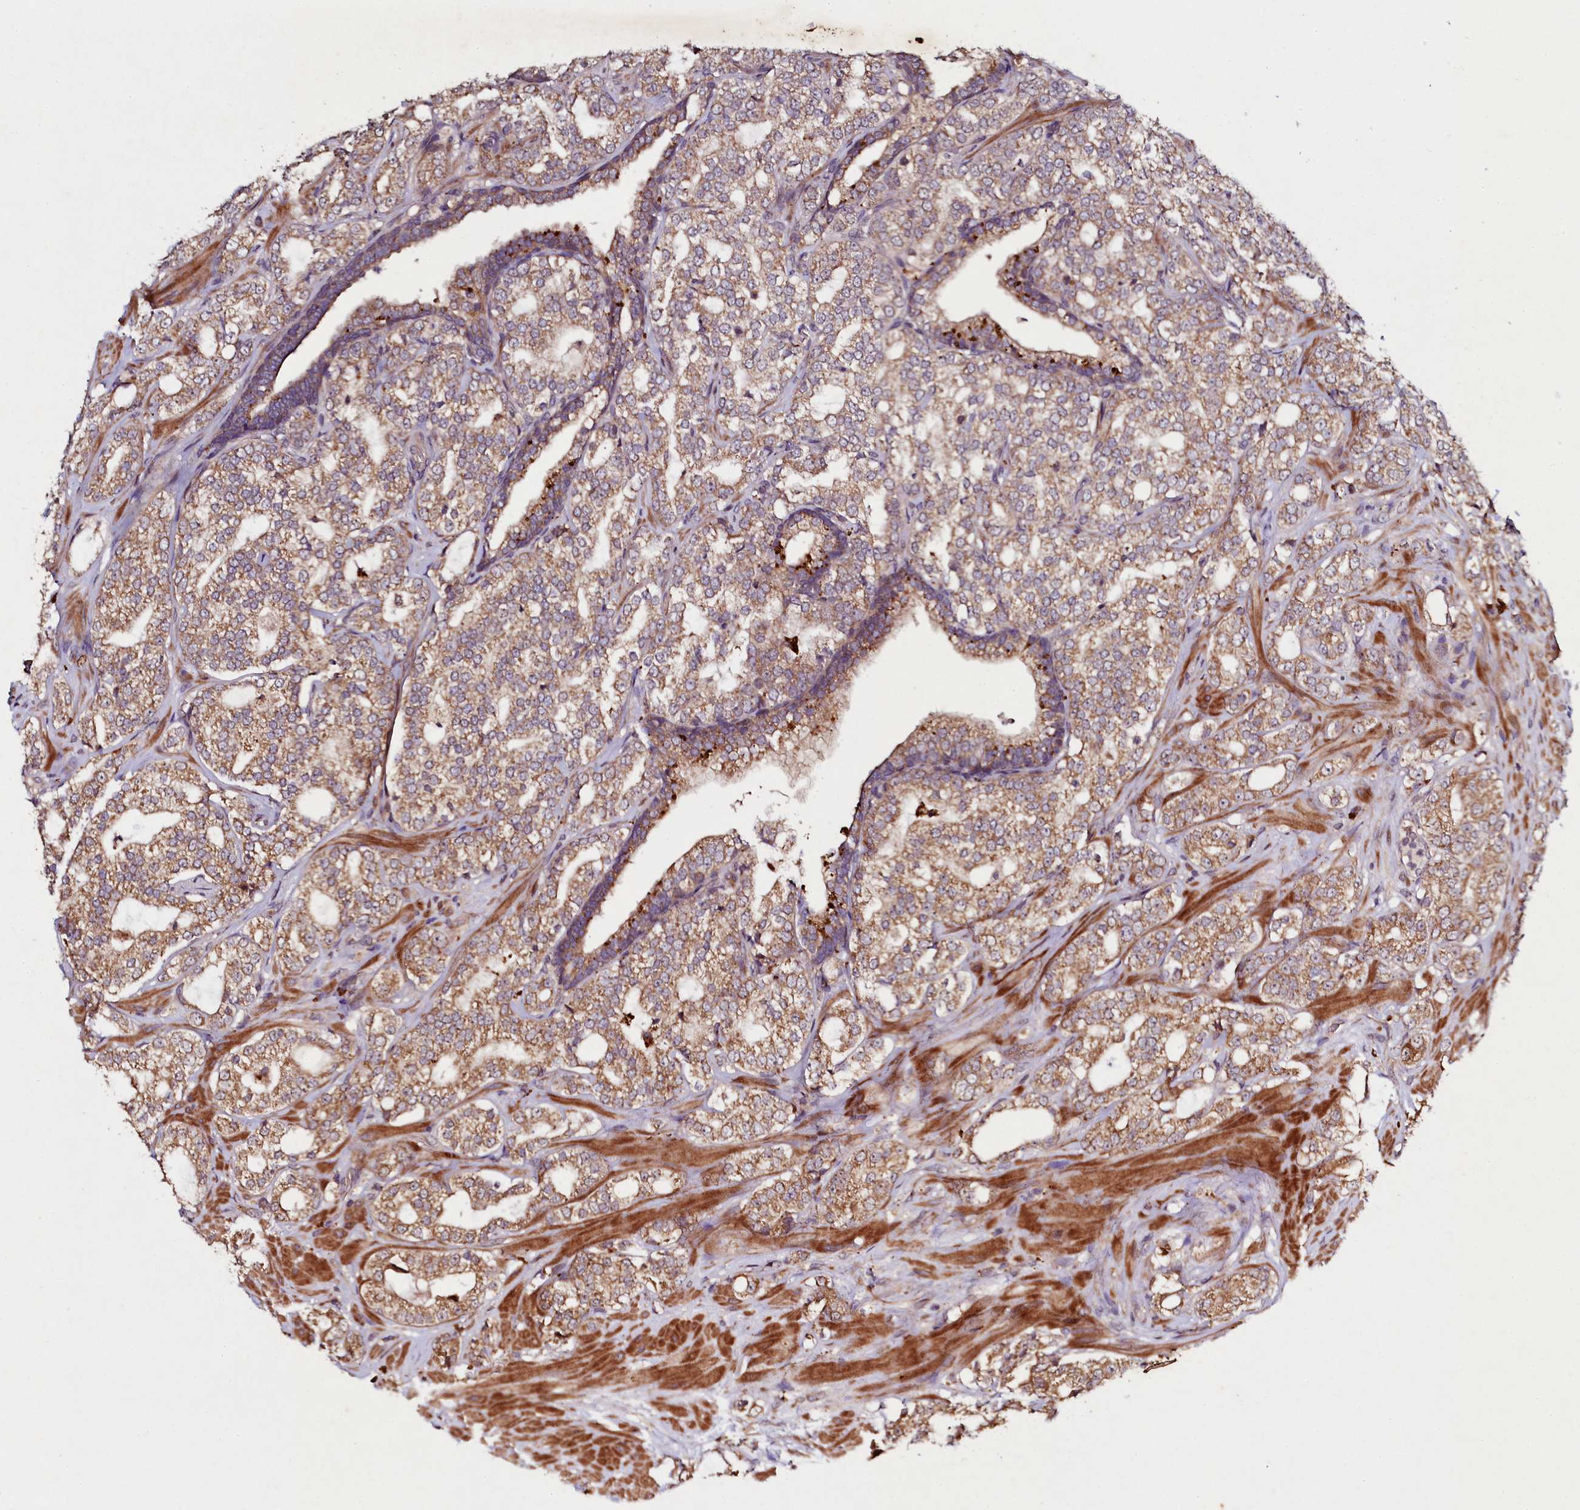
{"staining": {"intensity": "moderate", "quantity": ">75%", "location": "cytoplasmic/membranous"}, "tissue": "prostate cancer", "cell_type": "Tumor cells", "image_type": "cancer", "snomed": [{"axis": "morphology", "description": "Adenocarcinoma, High grade"}, {"axis": "topography", "description": "Prostate"}], "caption": "An immunohistochemistry histopathology image of tumor tissue is shown. Protein staining in brown highlights moderate cytoplasmic/membranous positivity in prostate cancer (adenocarcinoma (high-grade)) within tumor cells. The staining is performed using DAB brown chromogen to label protein expression. The nuclei are counter-stained blue using hematoxylin.", "gene": "SEC24C", "patient": {"sex": "male", "age": 64}}